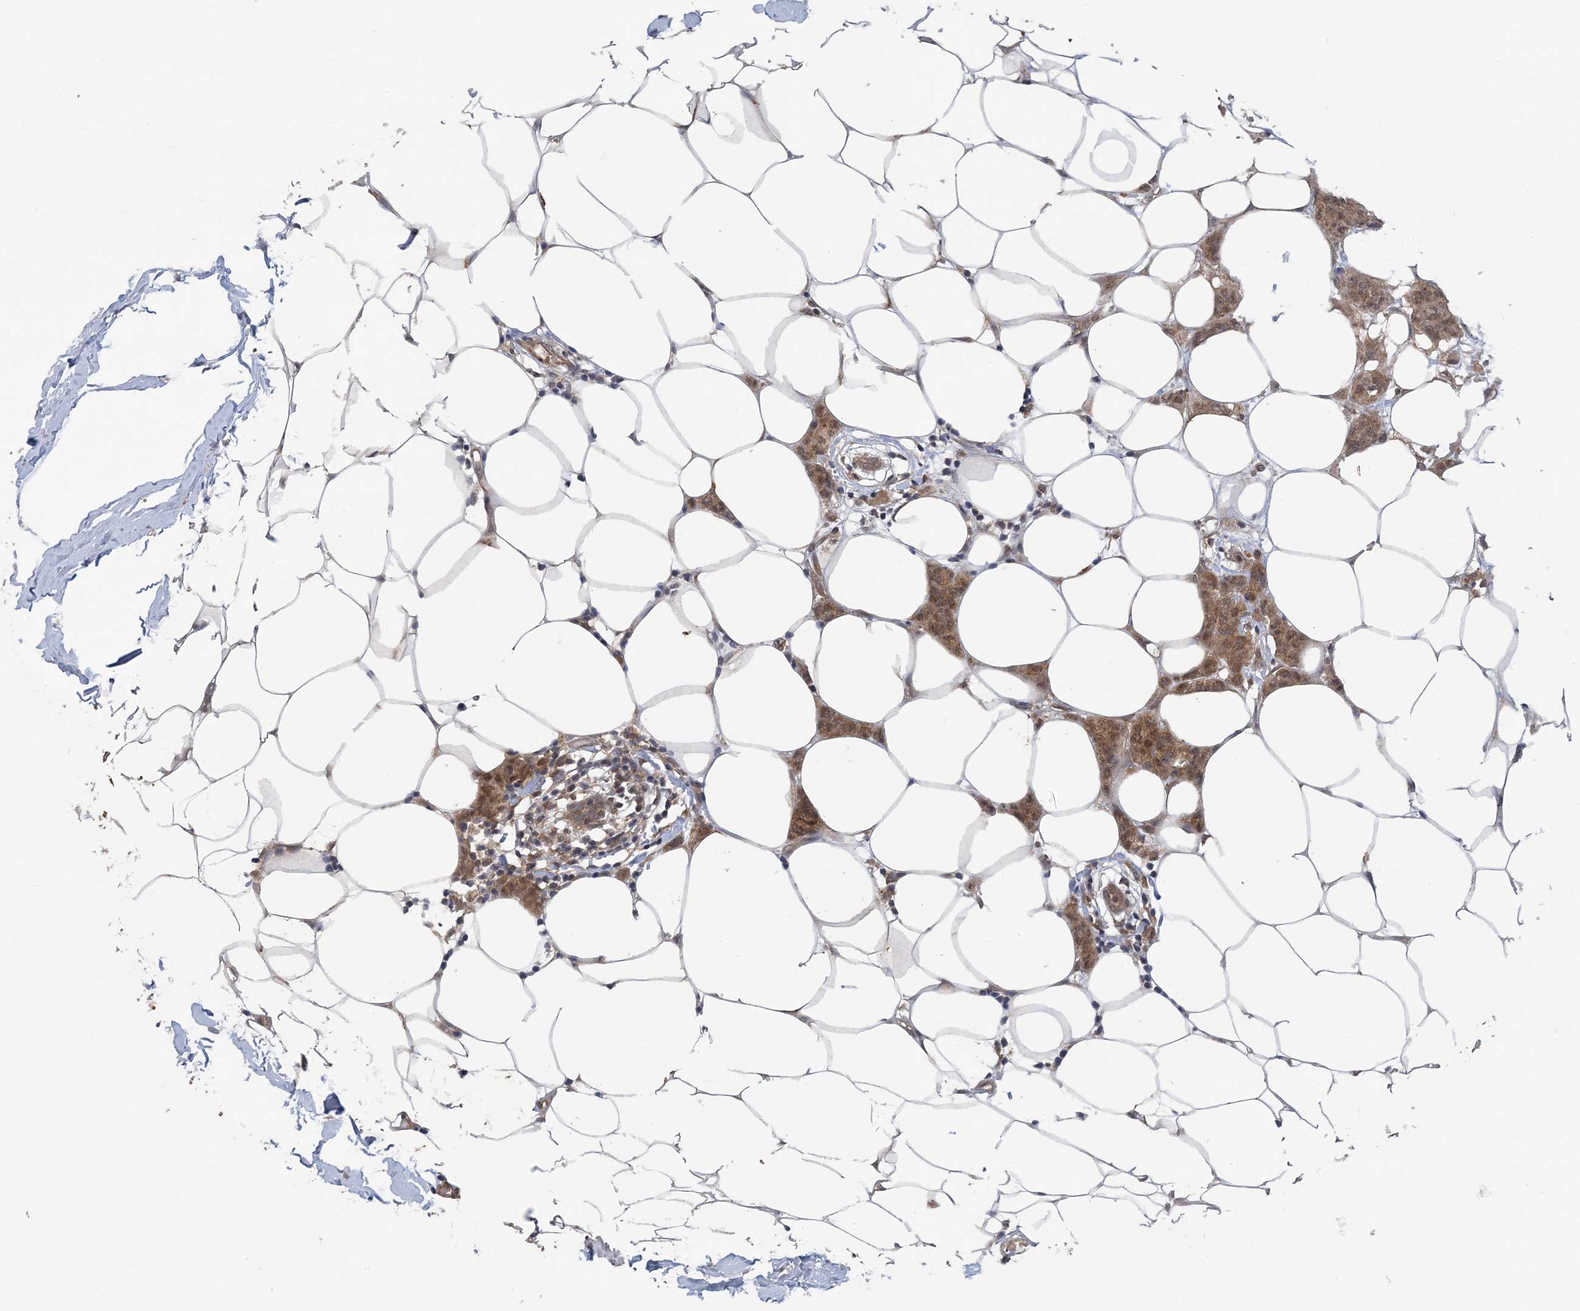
{"staining": {"intensity": "moderate", "quantity": ">75%", "location": "cytoplasmic/membranous,nuclear"}, "tissue": "breast cancer", "cell_type": "Tumor cells", "image_type": "cancer", "snomed": [{"axis": "morphology", "description": "Normal tissue, NOS"}, {"axis": "morphology", "description": "Duct carcinoma"}, {"axis": "topography", "description": "Breast"}], "caption": "Protein expression analysis of human breast cancer reveals moderate cytoplasmic/membranous and nuclear expression in approximately >75% of tumor cells.", "gene": "ZBTB7A", "patient": {"sex": "female", "age": 40}}